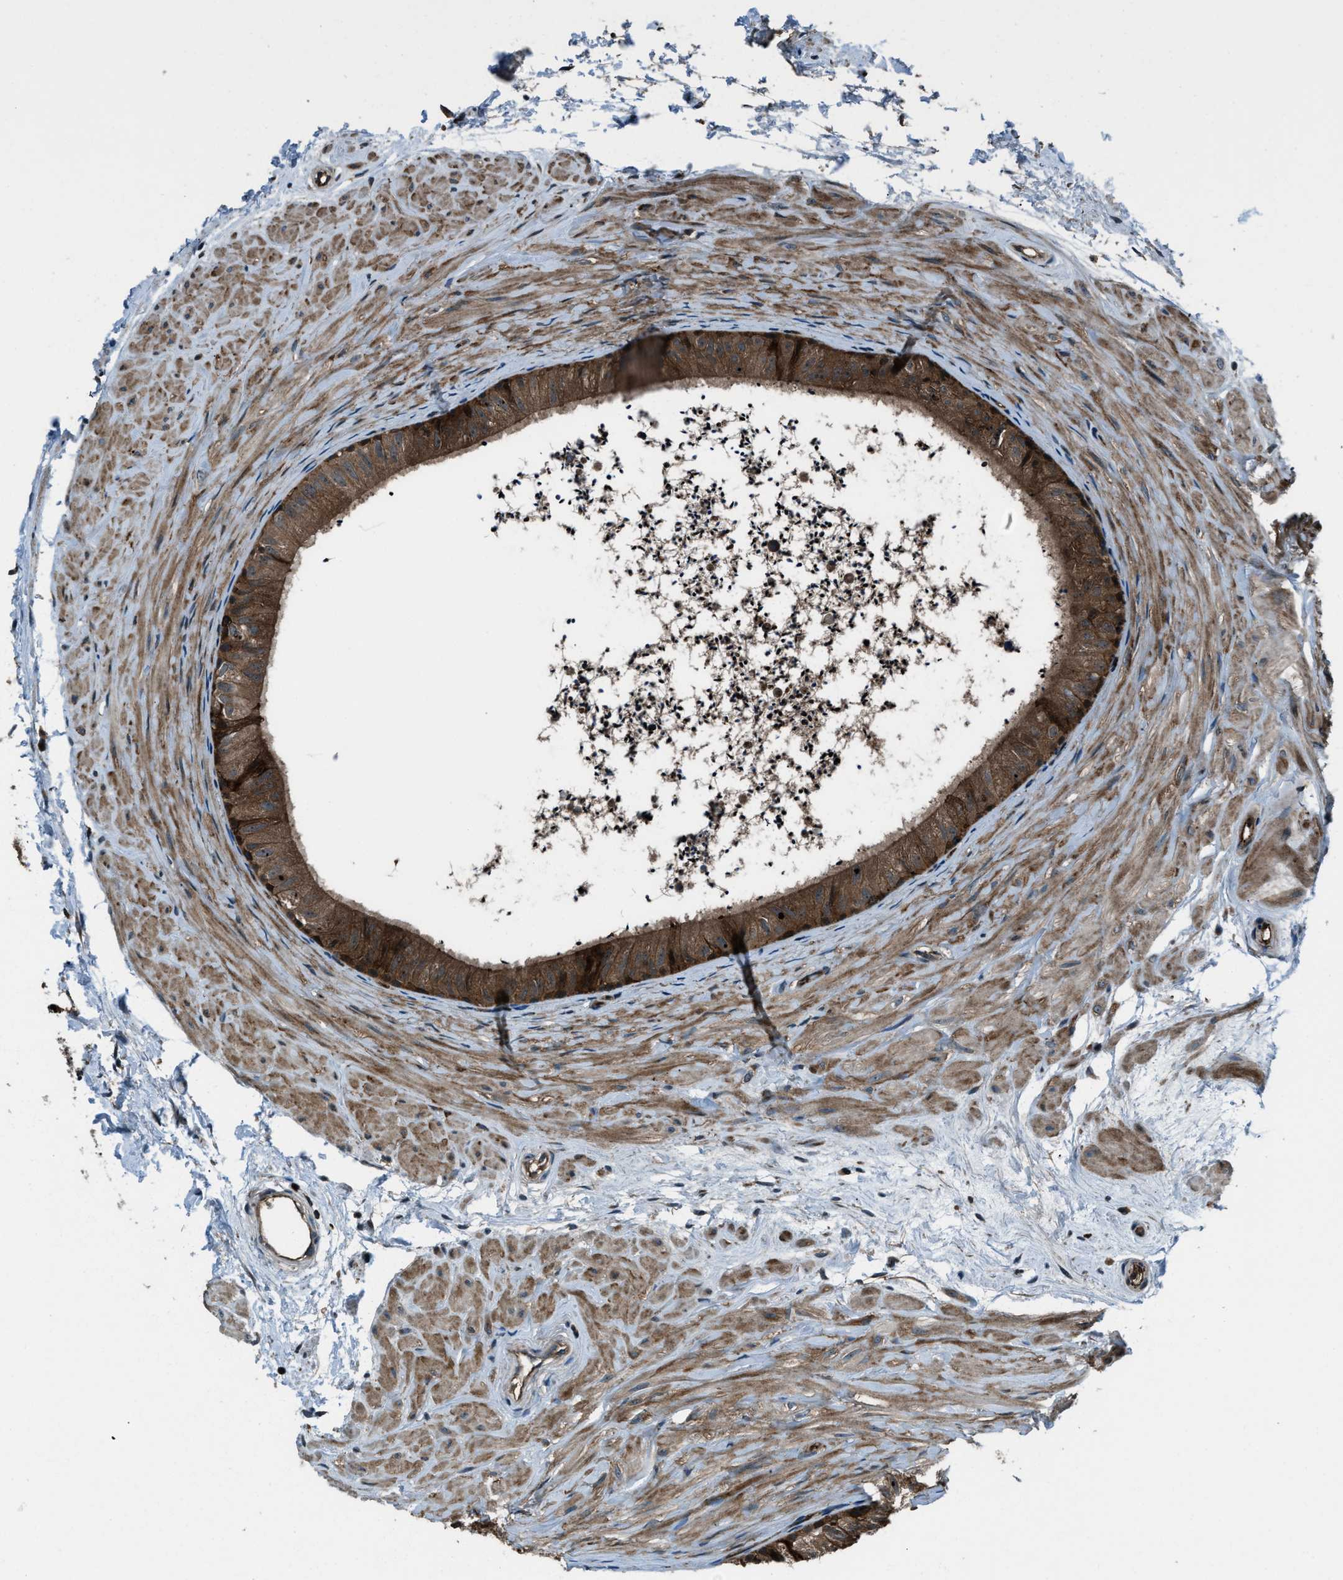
{"staining": {"intensity": "strong", "quantity": ">75%", "location": "cytoplasmic/membranous"}, "tissue": "epididymis", "cell_type": "Glandular cells", "image_type": "normal", "snomed": [{"axis": "morphology", "description": "Normal tissue, NOS"}, {"axis": "topography", "description": "Epididymis"}], "caption": "Epididymis stained with DAB (3,3'-diaminobenzidine) IHC exhibits high levels of strong cytoplasmic/membranous staining in approximately >75% of glandular cells.", "gene": "SNX30", "patient": {"sex": "male", "age": 56}}